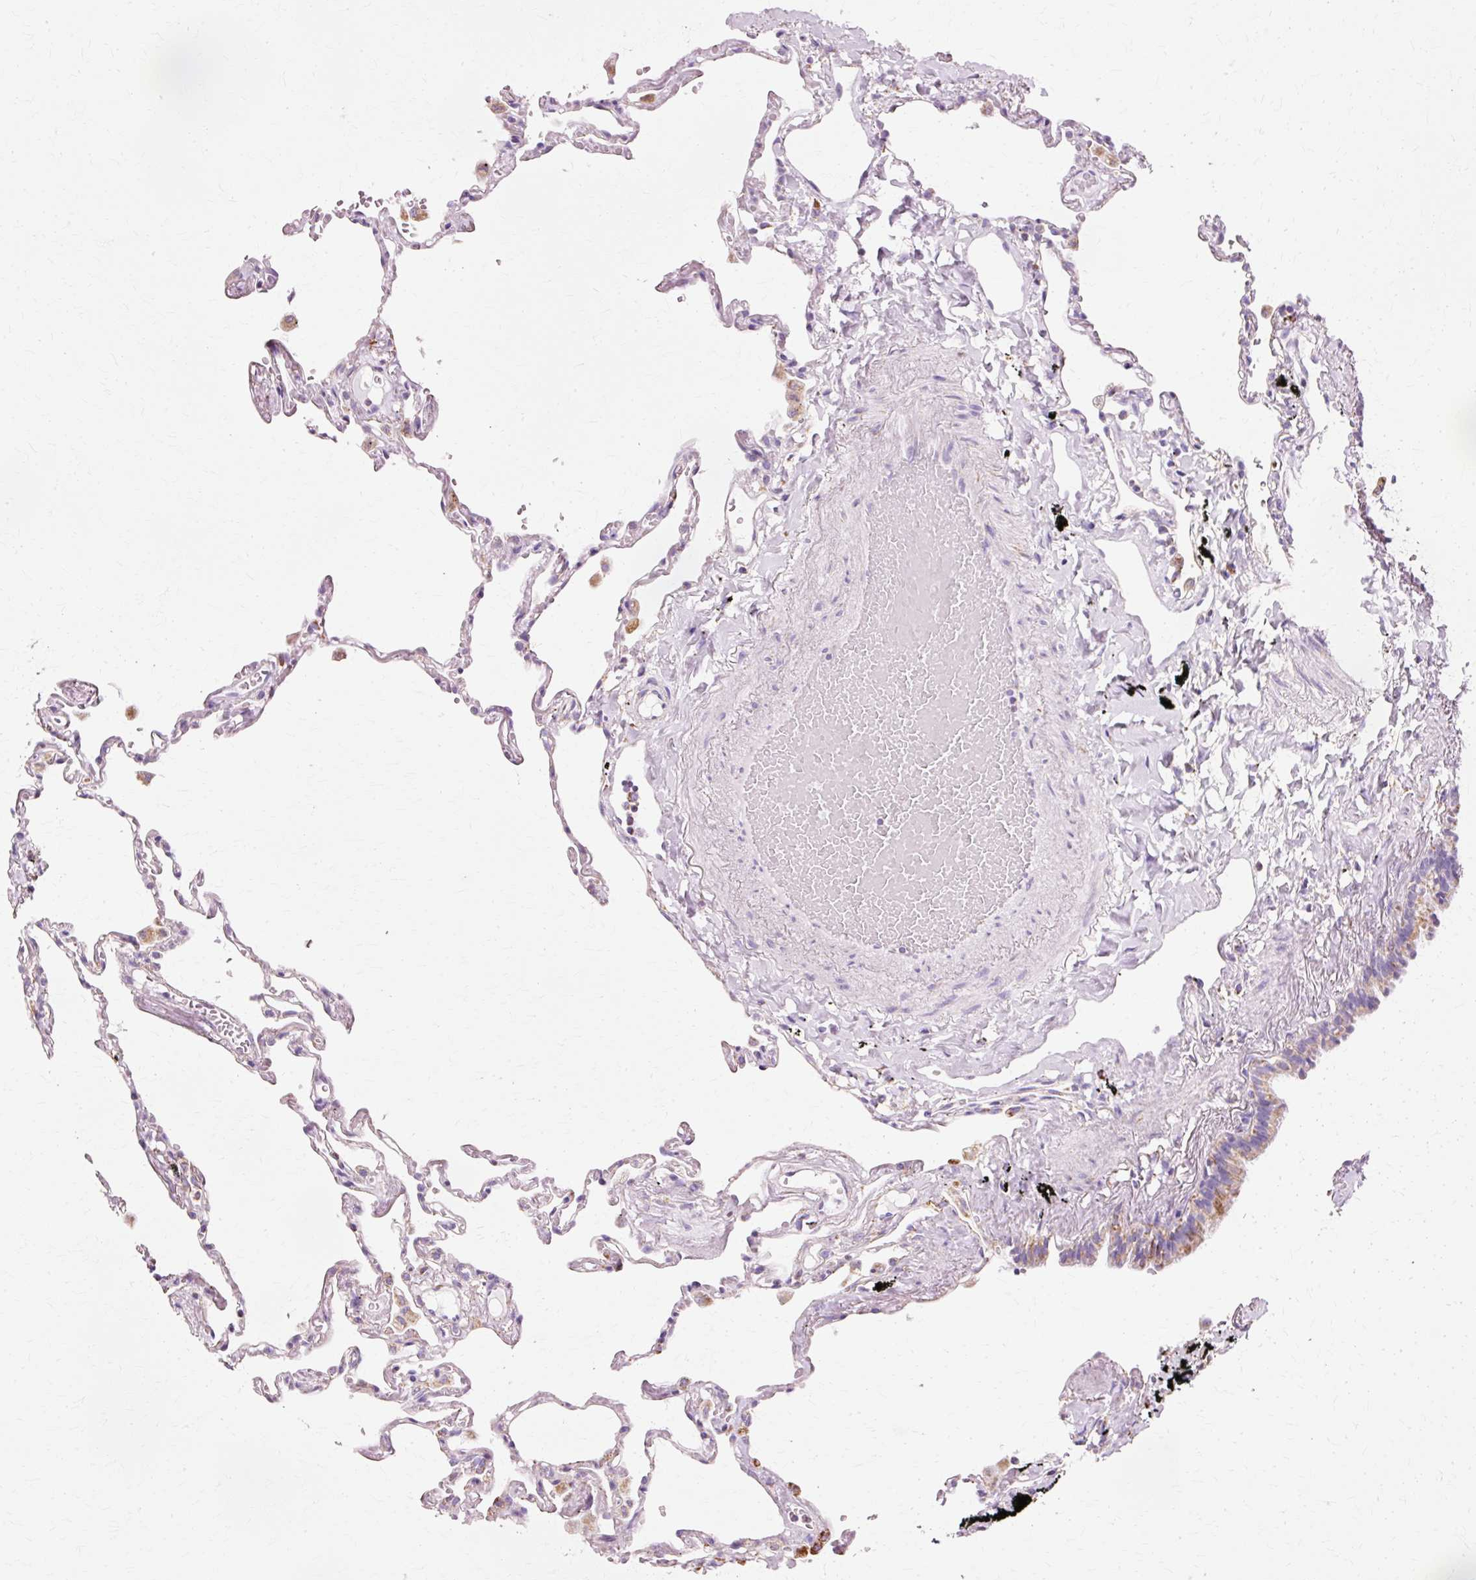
{"staining": {"intensity": "negative", "quantity": "none", "location": "none"}, "tissue": "lung", "cell_type": "Alveolar cells", "image_type": "normal", "snomed": [{"axis": "morphology", "description": "Normal tissue, NOS"}, {"axis": "topography", "description": "Lung"}], "caption": "This is an immunohistochemistry histopathology image of unremarkable human lung. There is no expression in alveolar cells.", "gene": "ATP5PO", "patient": {"sex": "female", "age": 67}}